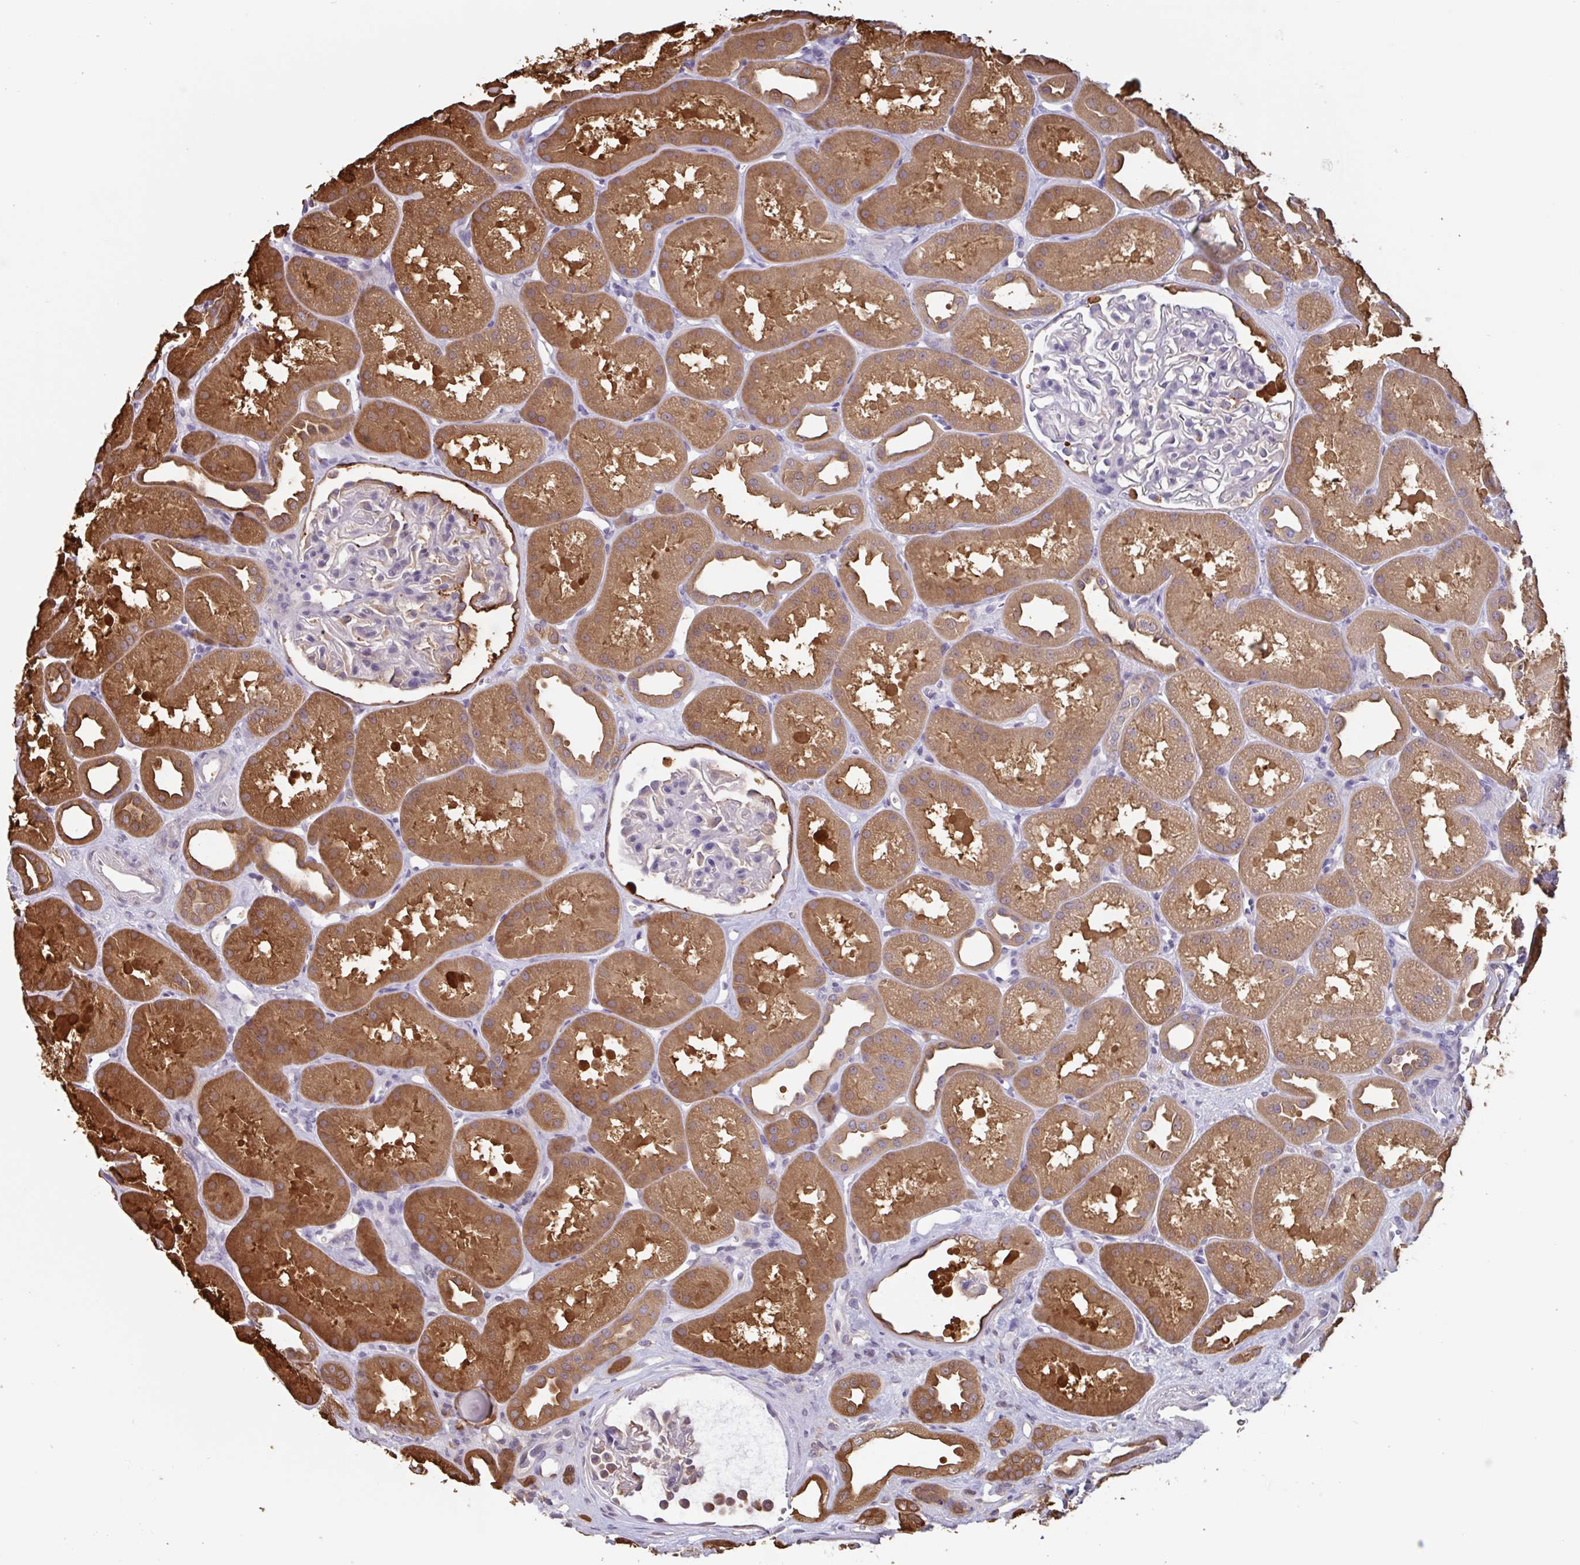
{"staining": {"intensity": "negative", "quantity": "none", "location": "none"}, "tissue": "kidney", "cell_type": "Cells in glomeruli", "image_type": "normal", "snomed": [{"axis": "morphology", "description": "Normal tissue, NOS"}, {"axis": "topography", "description": "Kidney"}], "caption": "Immunohistochemistry of normal human kidney demonstrates no staining in cells in glomeruli.", "gene": "OTOP2", "patient": {"sex": "male", "age": 61}}